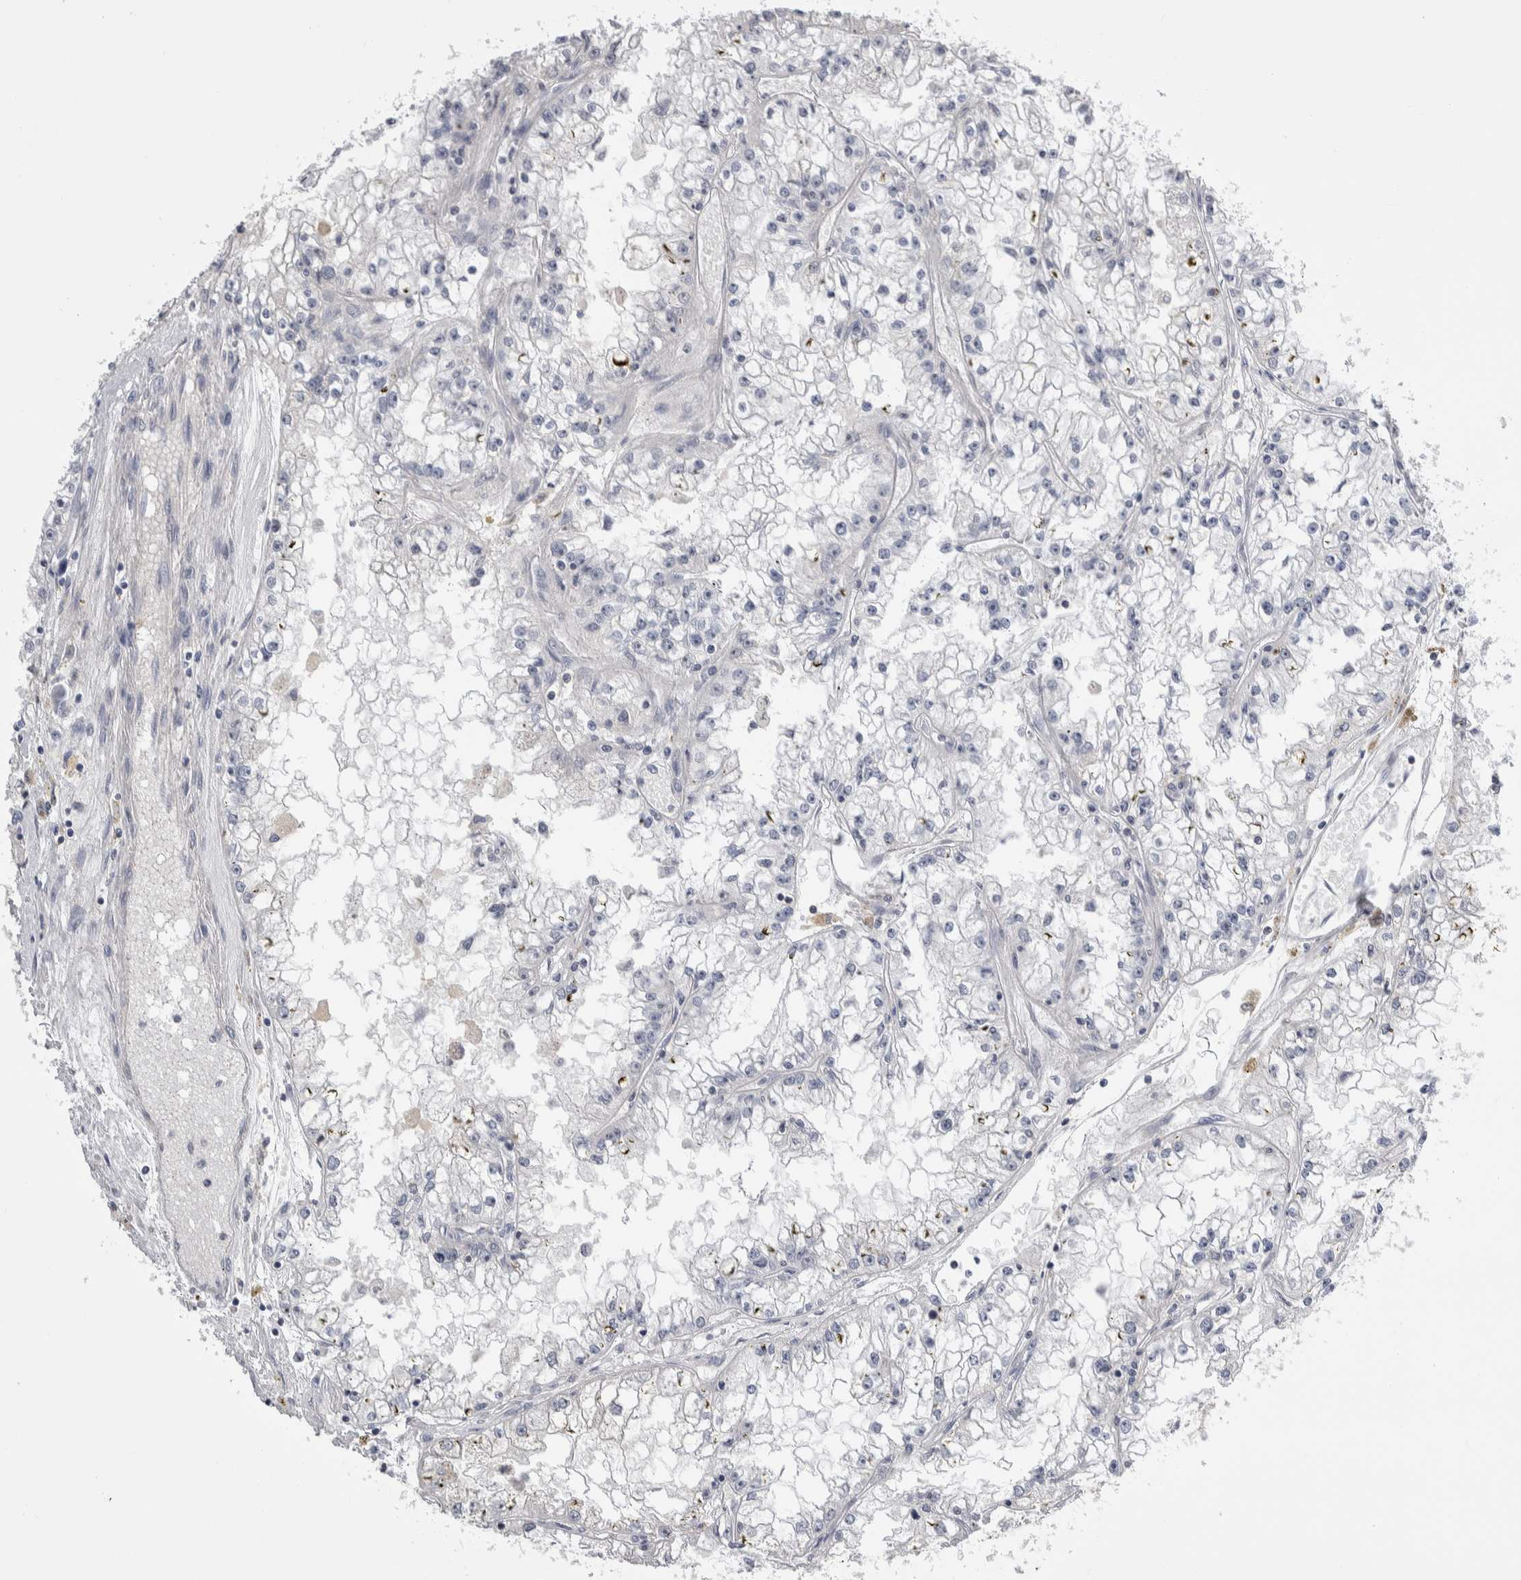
{"staining": {"intensity": "negative", "quantity": "none", "location": "none"}, "tissue": "renal cancer", "cell_type": "Tumor cells", "image_type": "cancer", "snomed": [{"axis": "morphology", "description": "Adenocarcinoma, NOS"}, {"axis": "topography", "description": "Kidney"}], "caption": "Immunohistochemical staining of human adenocarcinoma (renal) shows no significant expression in tumor cells.", "gene": "CEP295NL", "patient": {"sex": "male", "age": 56}}